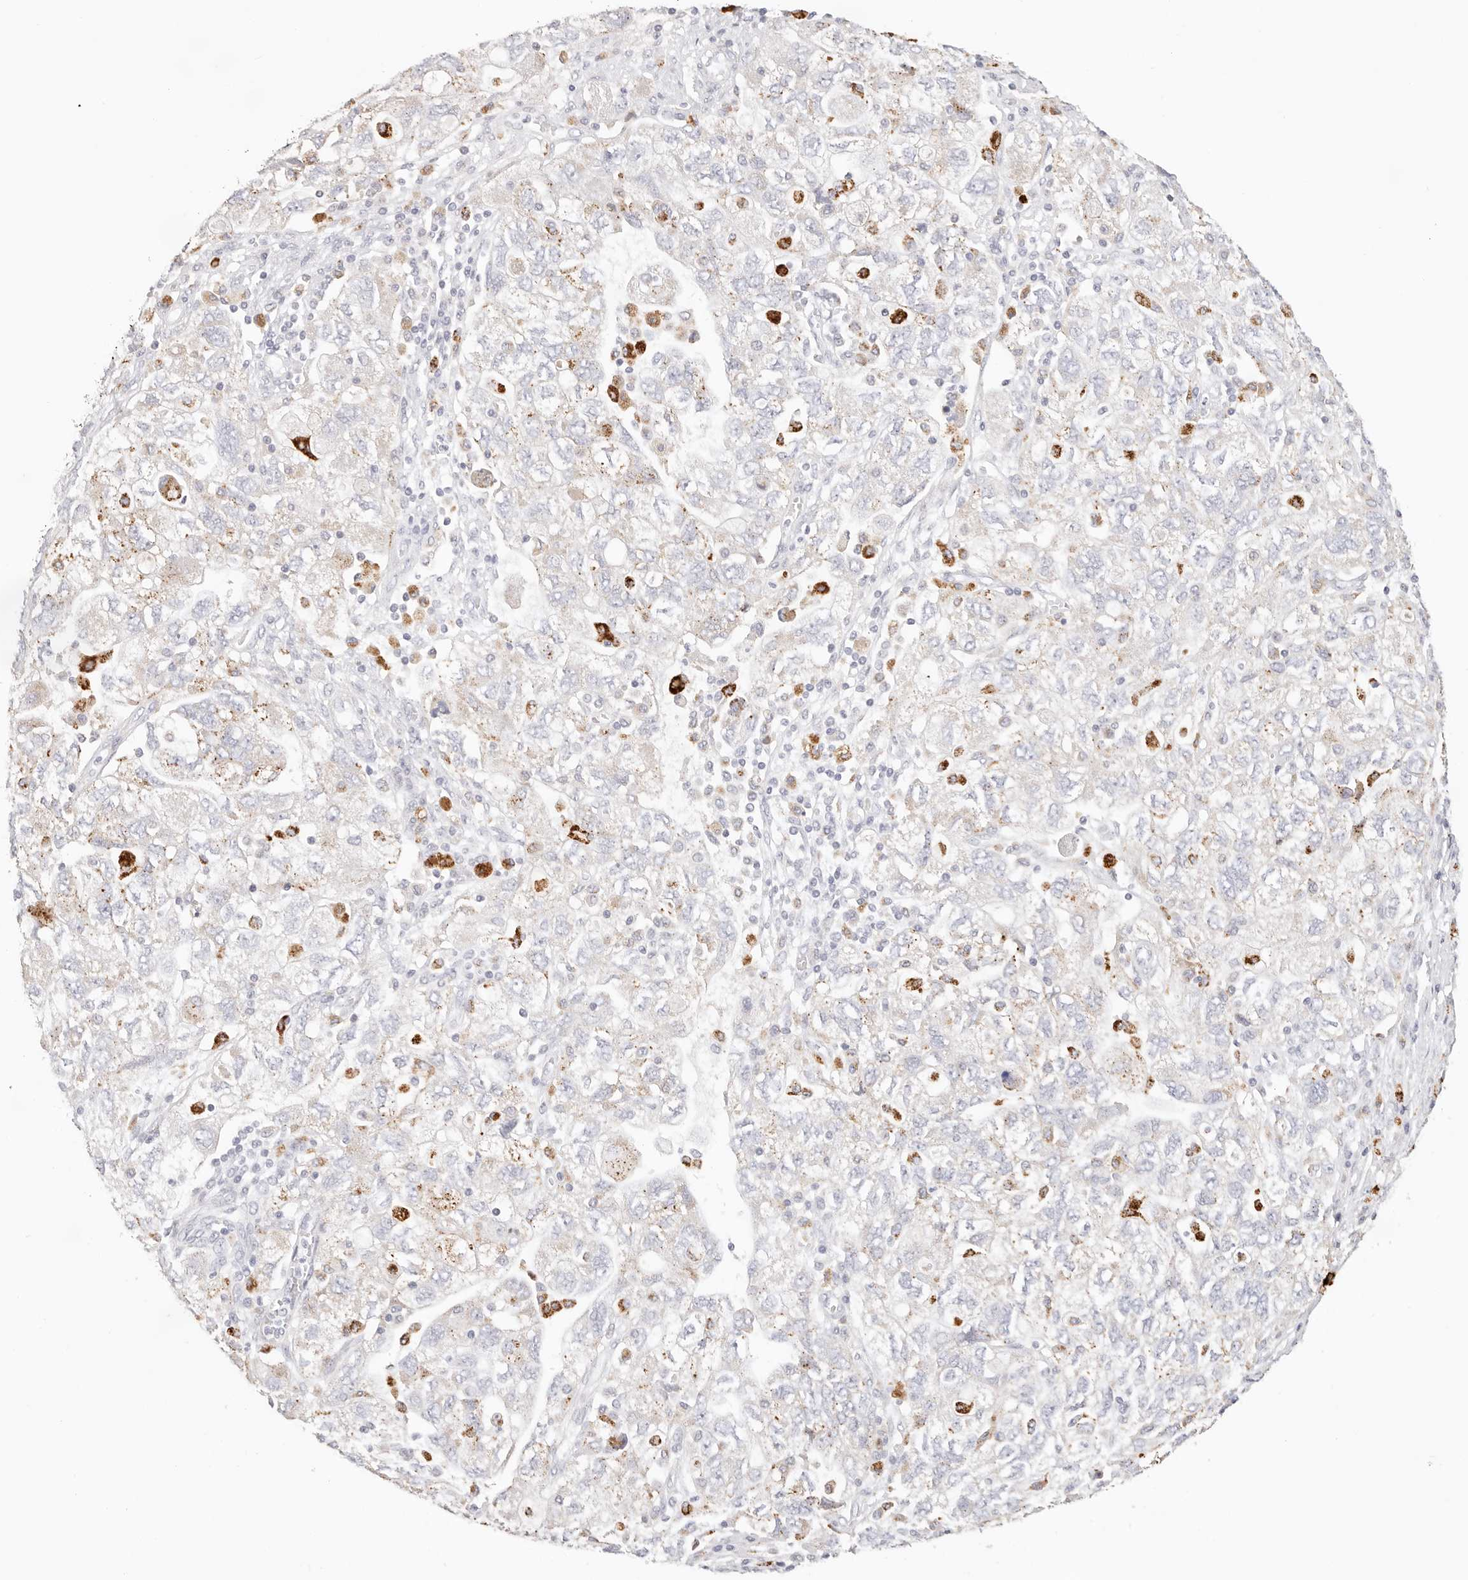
{"staining": {"intensity": "moderate", "quantity": "<25%", "location": "cytoplasmic/membranous"}, "tissue": "ovarian cancer", "cell_type": "Tumor cells", "image_type": "cancer", "snomed": [{"axis": "morphology", "description": "Carcinoma, NOS"}, {"axis": "morphology", "description": "Cystadenocarcinoma, serous, NOS"}, {"axis": "topography", "description": "Ovary"}], "caption": "Immunohistochemical staining of ovarian cancer shows moderate cytoplasmic/membranous protein positivity in about <25% of tumor cells.", "gene": "STKLD1", "patient": {"sex": "female", "age": 69}}